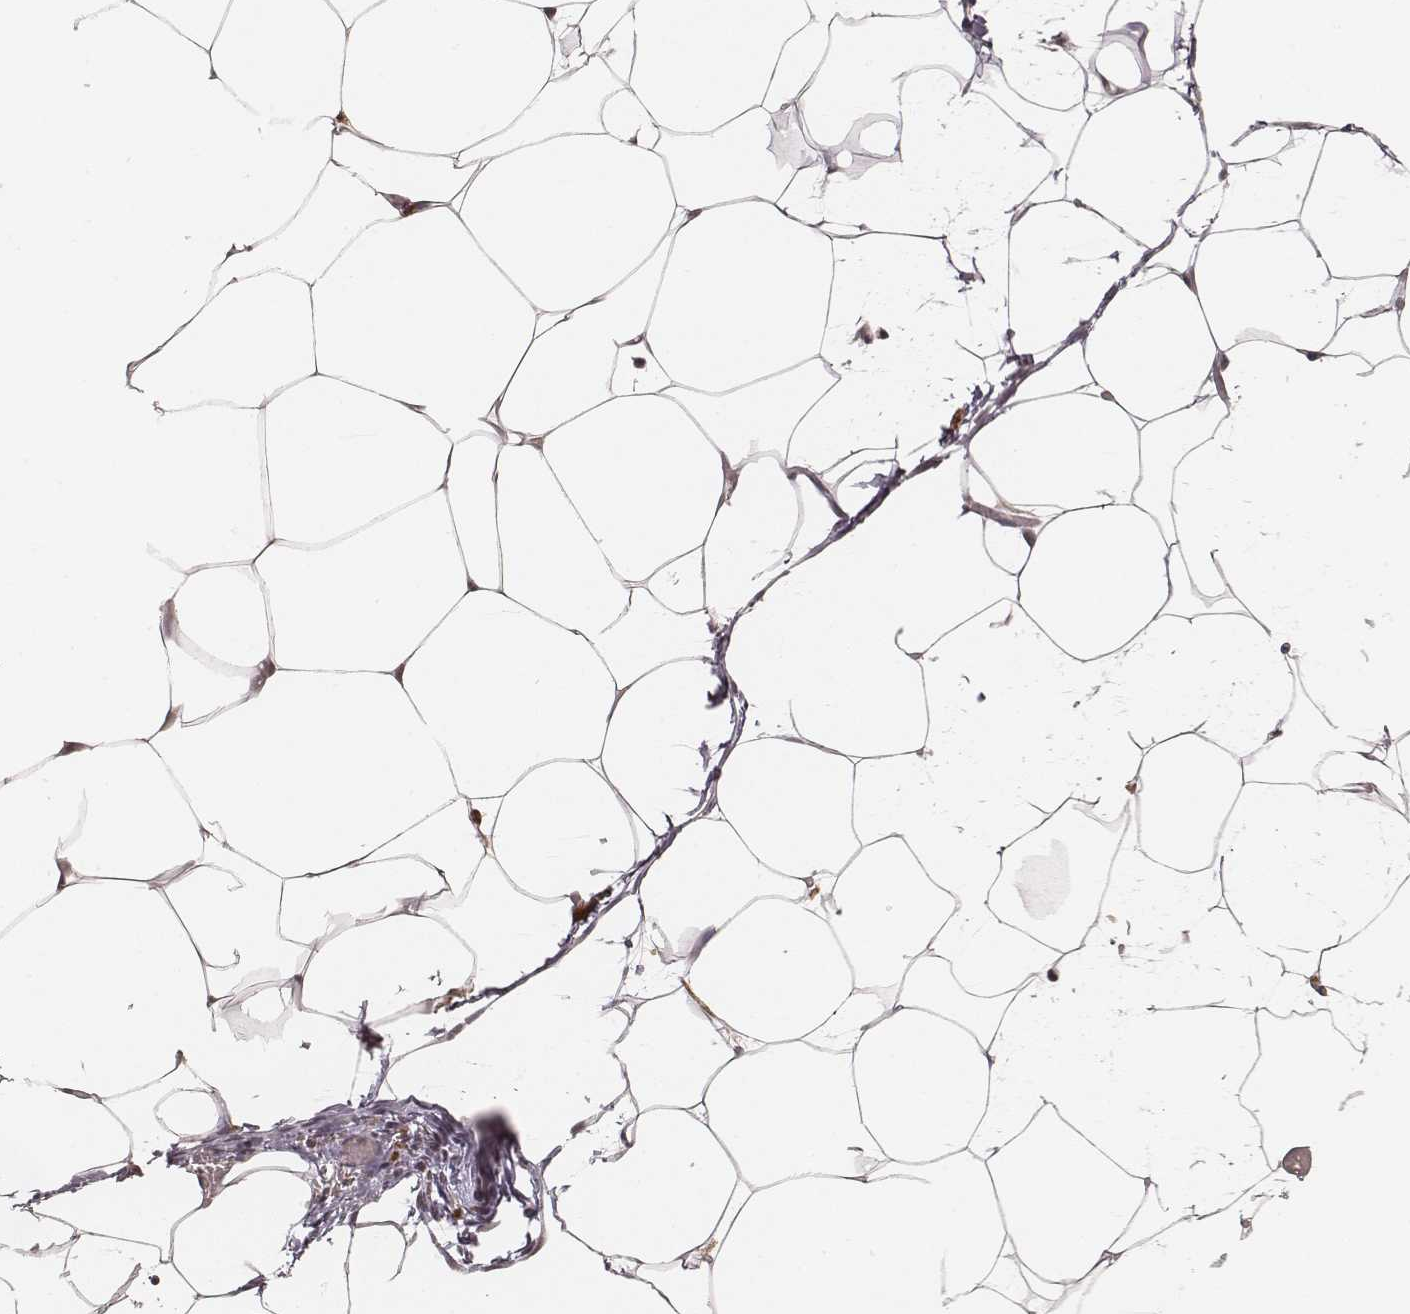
{"staining": {"intensity": "moderate", "quantity": ">75%", "location": "nuclear"}, "tissue": "adipose tissue", "cell_type": "Adipocytes", "image_type": "normal", "snomed": [{"axis": "morphology", "description": "Normal tissue, NOS"}, {"axis": "topography", "description": "Adipose tissue"}], "caption": "Adipose tissue stained with immunohistochemistry (IHC) exhibits moderate nuclear staining in about >75% of adipocytes. (DAB IHC, brown staining for protein, blue staining for nuclei).", "gene": "HNRNPC", "patient": {"sex": "male", "age": 57}}